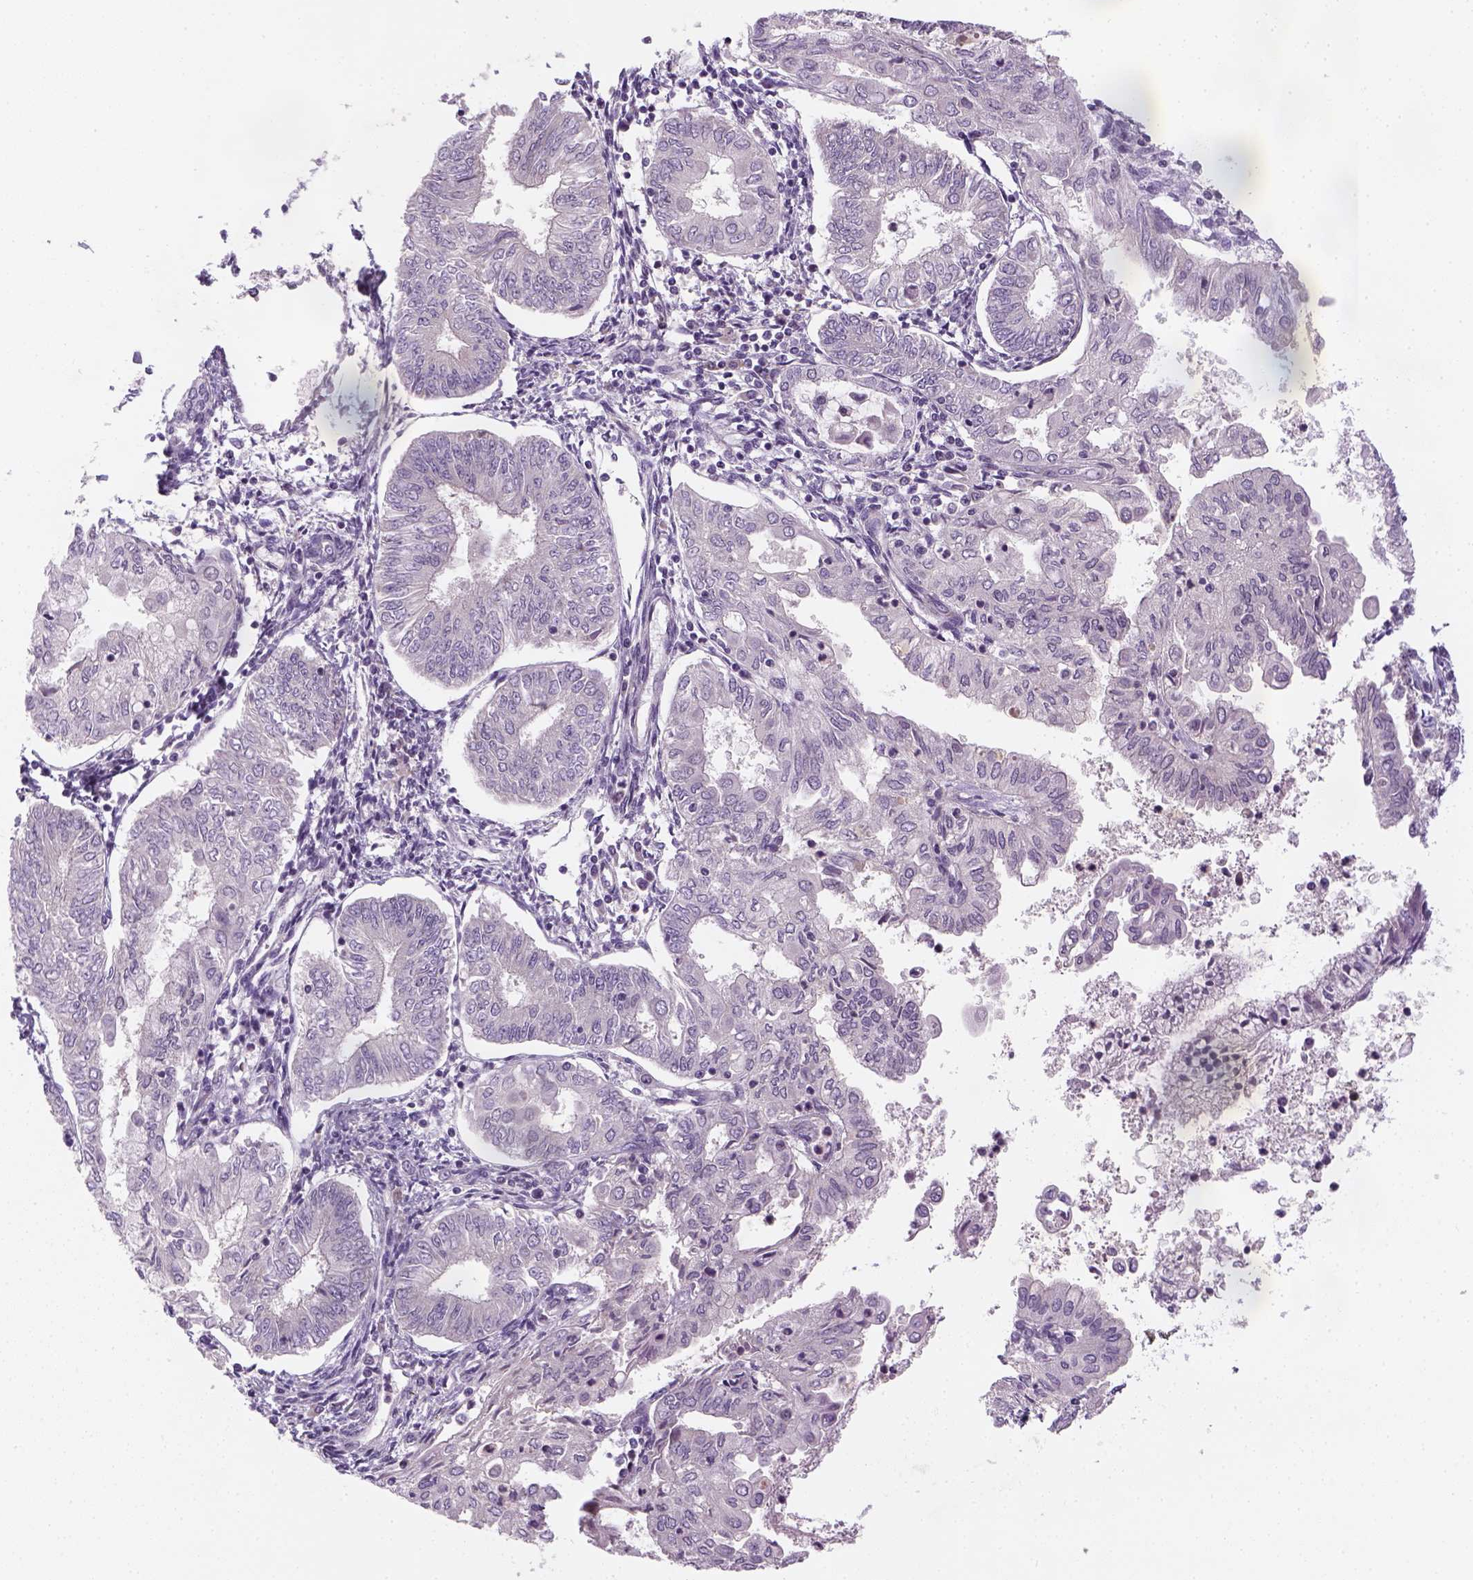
{"staining": {"intensity": "negative", "quantity": "none", "location": "none"}, "tissue": "endometrial cancer", "cell_type": "Tumor cells", "image_type": "cancer", "snomed": [{"axis": "morphology", "description": "Adenocarcinoma, NOS"}, {"axis": "topography", "description": "Endometrium"}], "caption": "Immunohistochemistry (IHC) of endometrial cancer (adenocarcinoma) shows no expression in tumor cells.", "gene": "MAGEB3", "patient": {"sex": "female", "age": 68}}